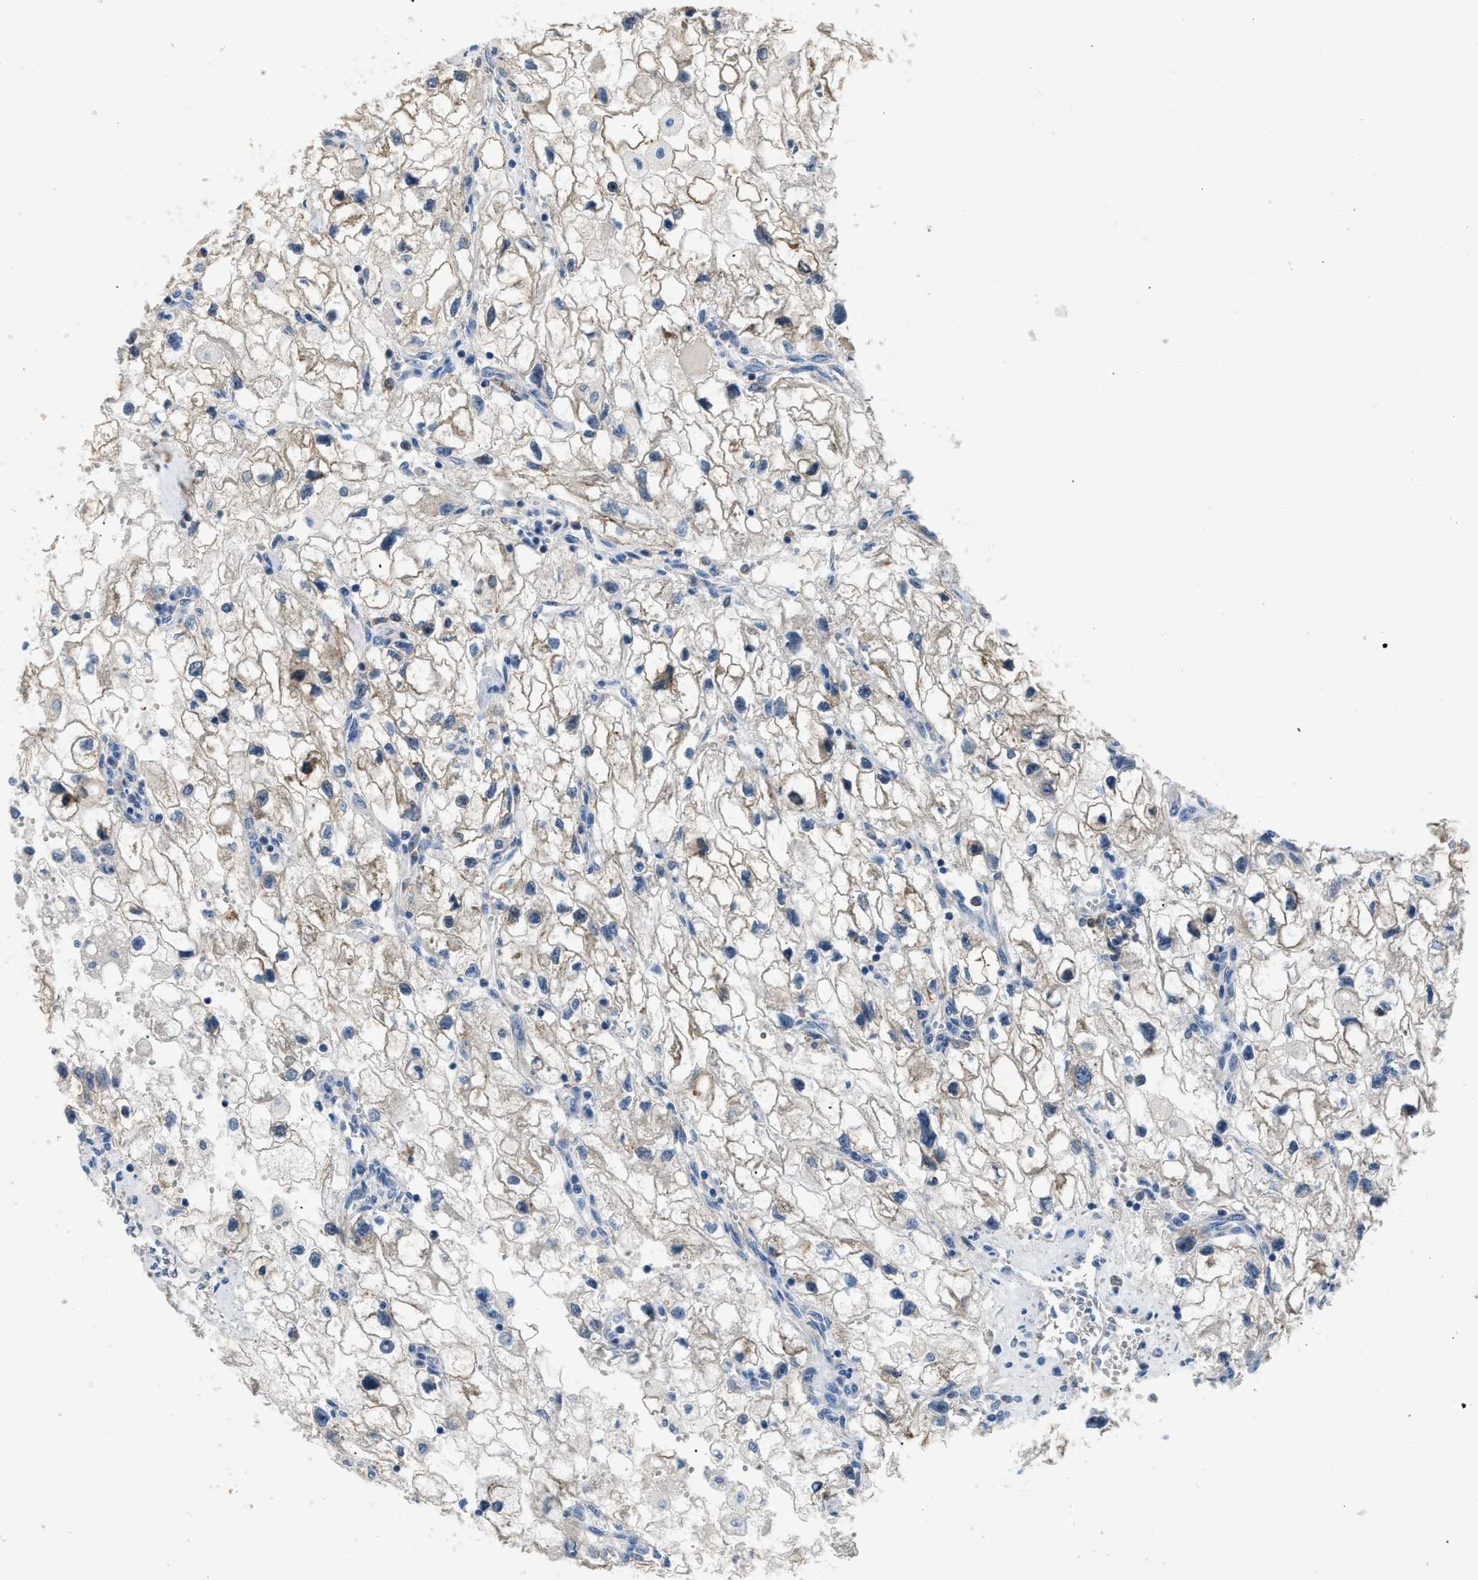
{"staining": {"intensity": "negative", "quantity": "none", "location": "none"}, "tissue": "renal cancer", "cell_type": "Tumor cells", "image_type": "cancer", "snomed": [{"axis": "morphology", "description": "Adenocarcinoma, NOS"}, {"axis": "topography", "description": "Kidney"}], "caption": "High power microscopy photomicrograph of an immunohistochemistry (IHC) photomicrograph of adenocarcinoma (renal), revealing no significant staining in tumor cells. Nuclei are stained in blue.", "gene": "TOMM34", "patient": {"sex": "female", "age": 70}}